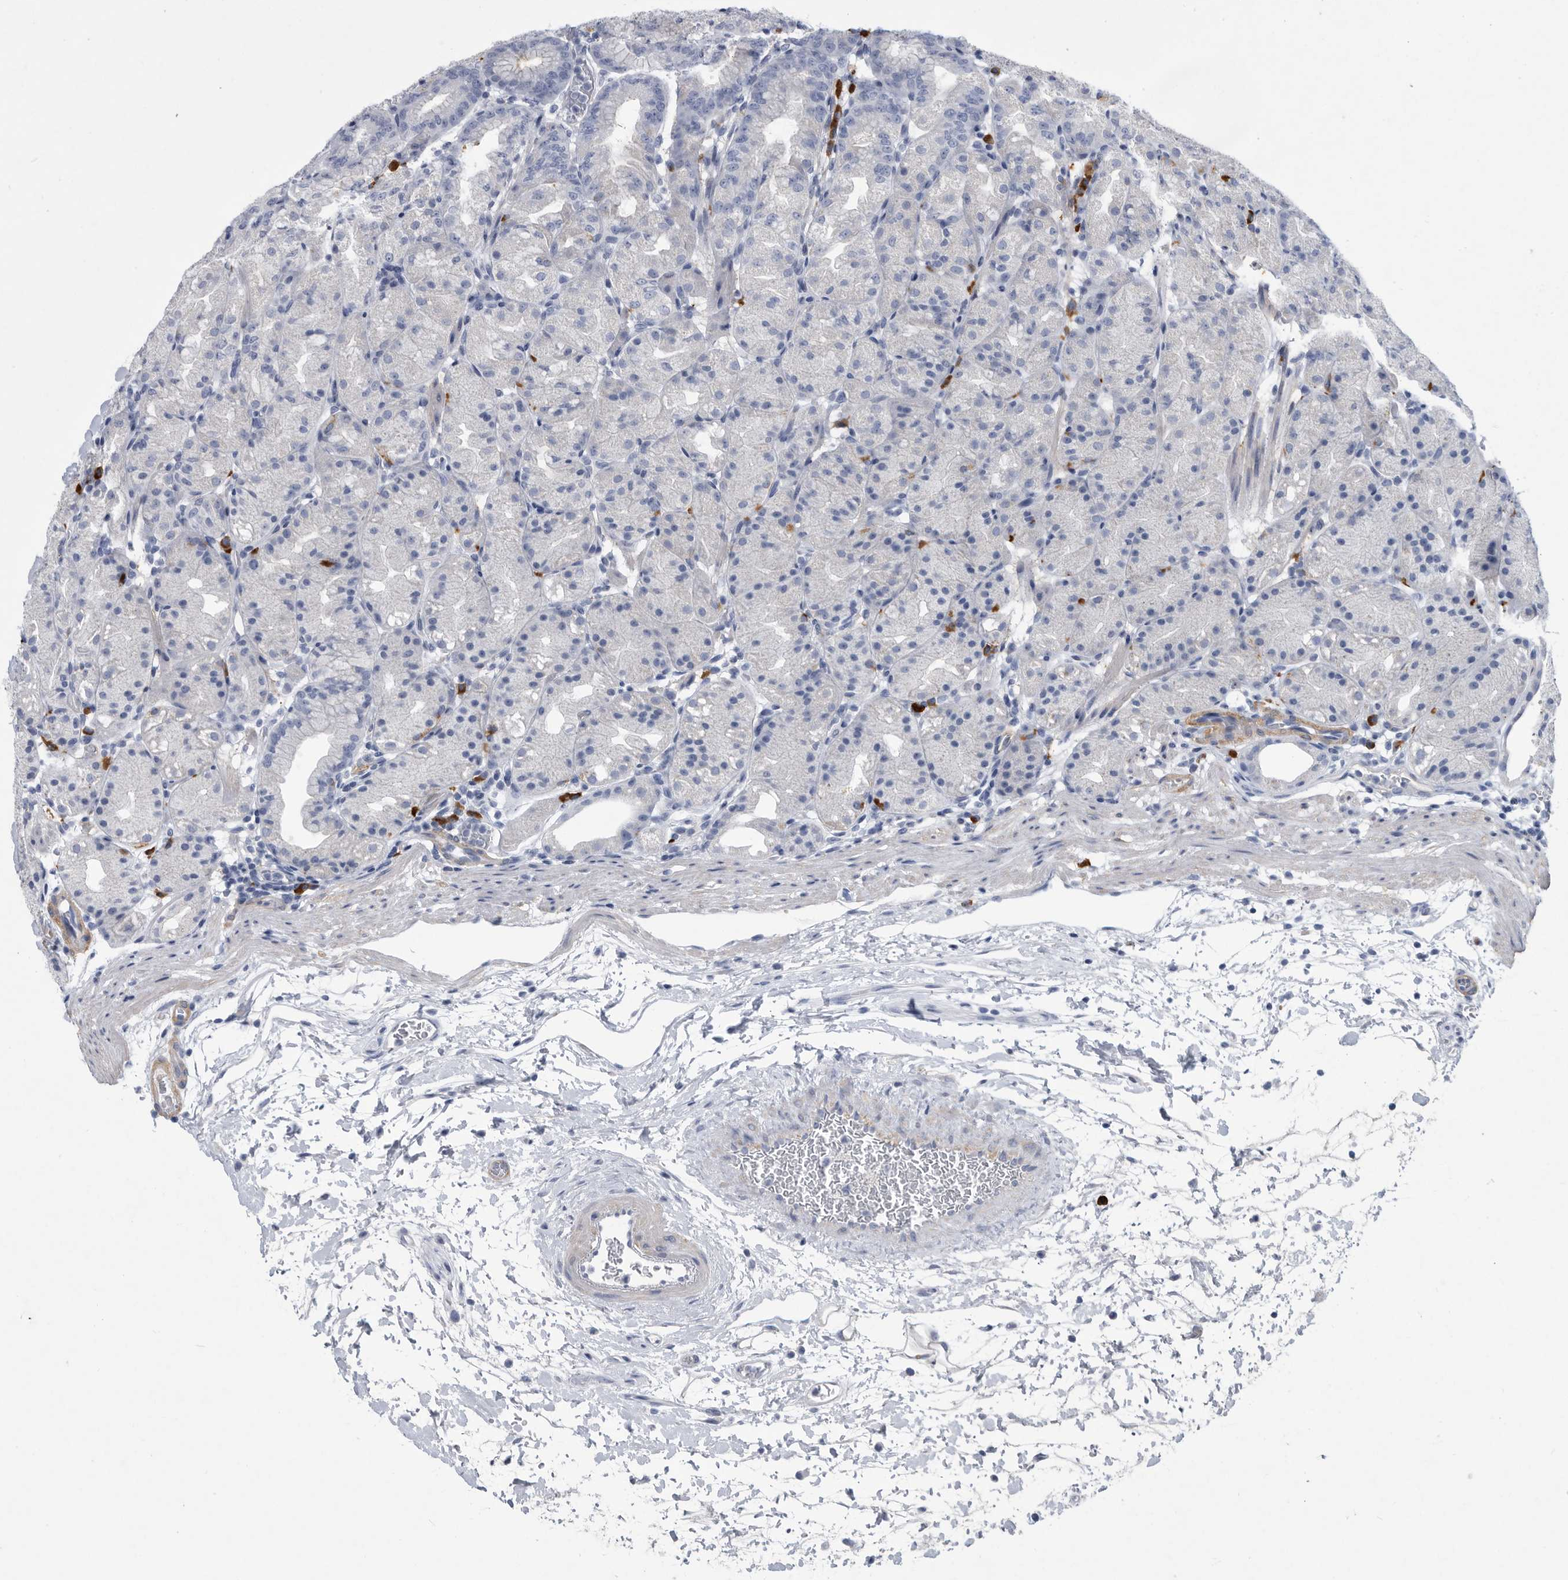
{"staining": {"intensity": "negative", "quantity": "none", "location": "none"}, "tissue": "stomach", "cell_type": "Glandular cells", "image_type": "normal", "snomed": [{"axis": "morphology", "description": "Normal tissue, NOS"}, {"axis": "topography", "description": "Stomach, upper"}], "caption": "Immunohistochemistry (IHC) of benign stomach demonstrates no positivity in glandular cells. The staining was performed using DAB to visualize the protein expression in brown, while the nuclei were stained in blue with hematoxylin (Magnification: 20x).", "gene": "BTBD6", "patient": {"sex": "male", "age": 48}}